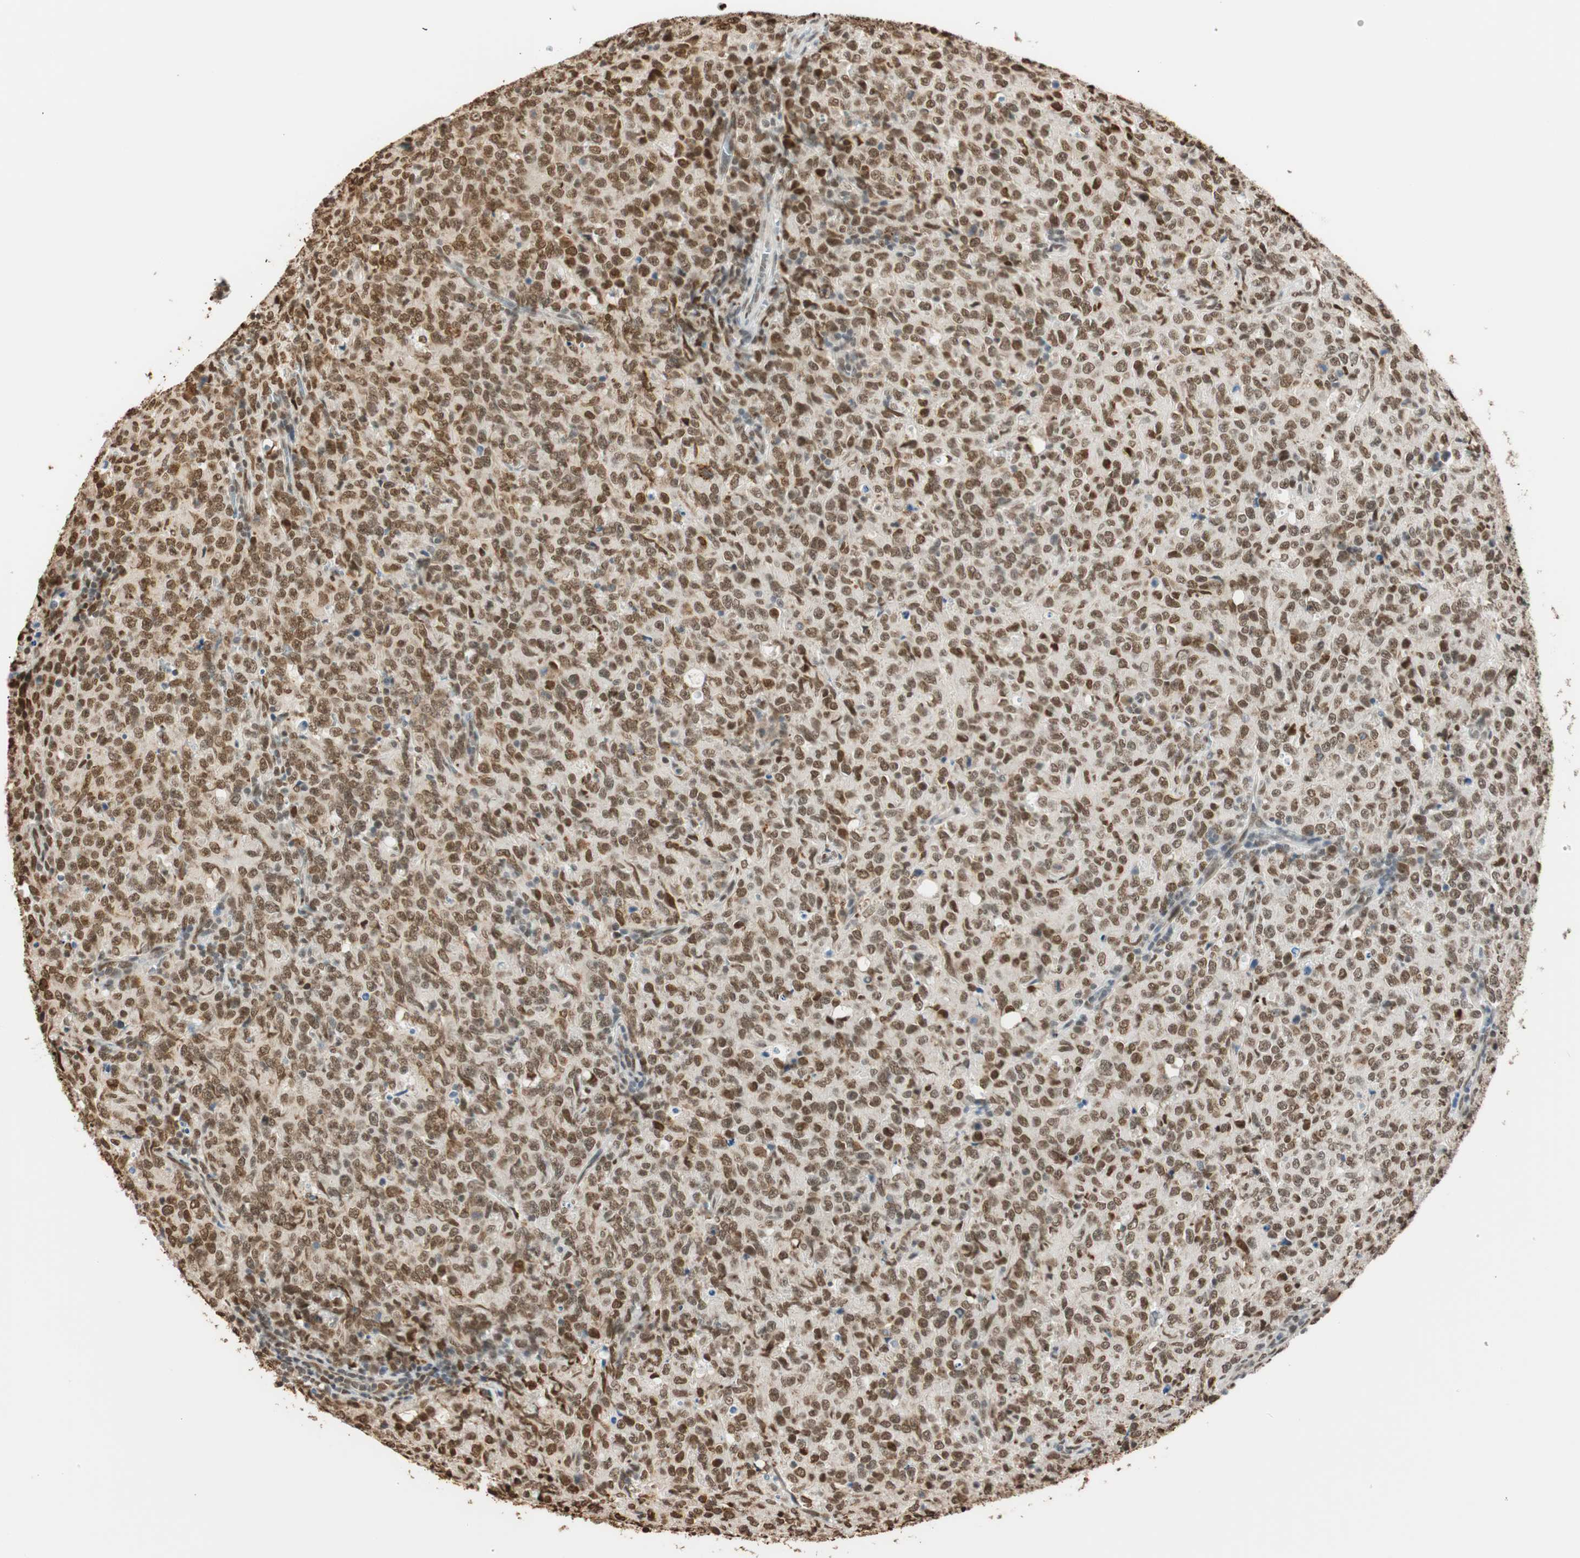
{"staining": {"intensity": "strong", "quantity": ">75%", "location": "nuclear"}, "tissue": "lymphoma", "cell_type": "Tumor cells", "image_type": "cancer", "snomed": [{"axis": "morphology", "description": "Malignant lymphoma, non-Hodgkin's type, High grade"}, {"axis": "topography", "description": "Tonsil"}], "caption": "Protein staining by IHC displays strong nuclear staining in approximately >75% of tumor cells in lymphoma.", "gene": "FANCG", "patient": {"sex": "female", "age": 36}}